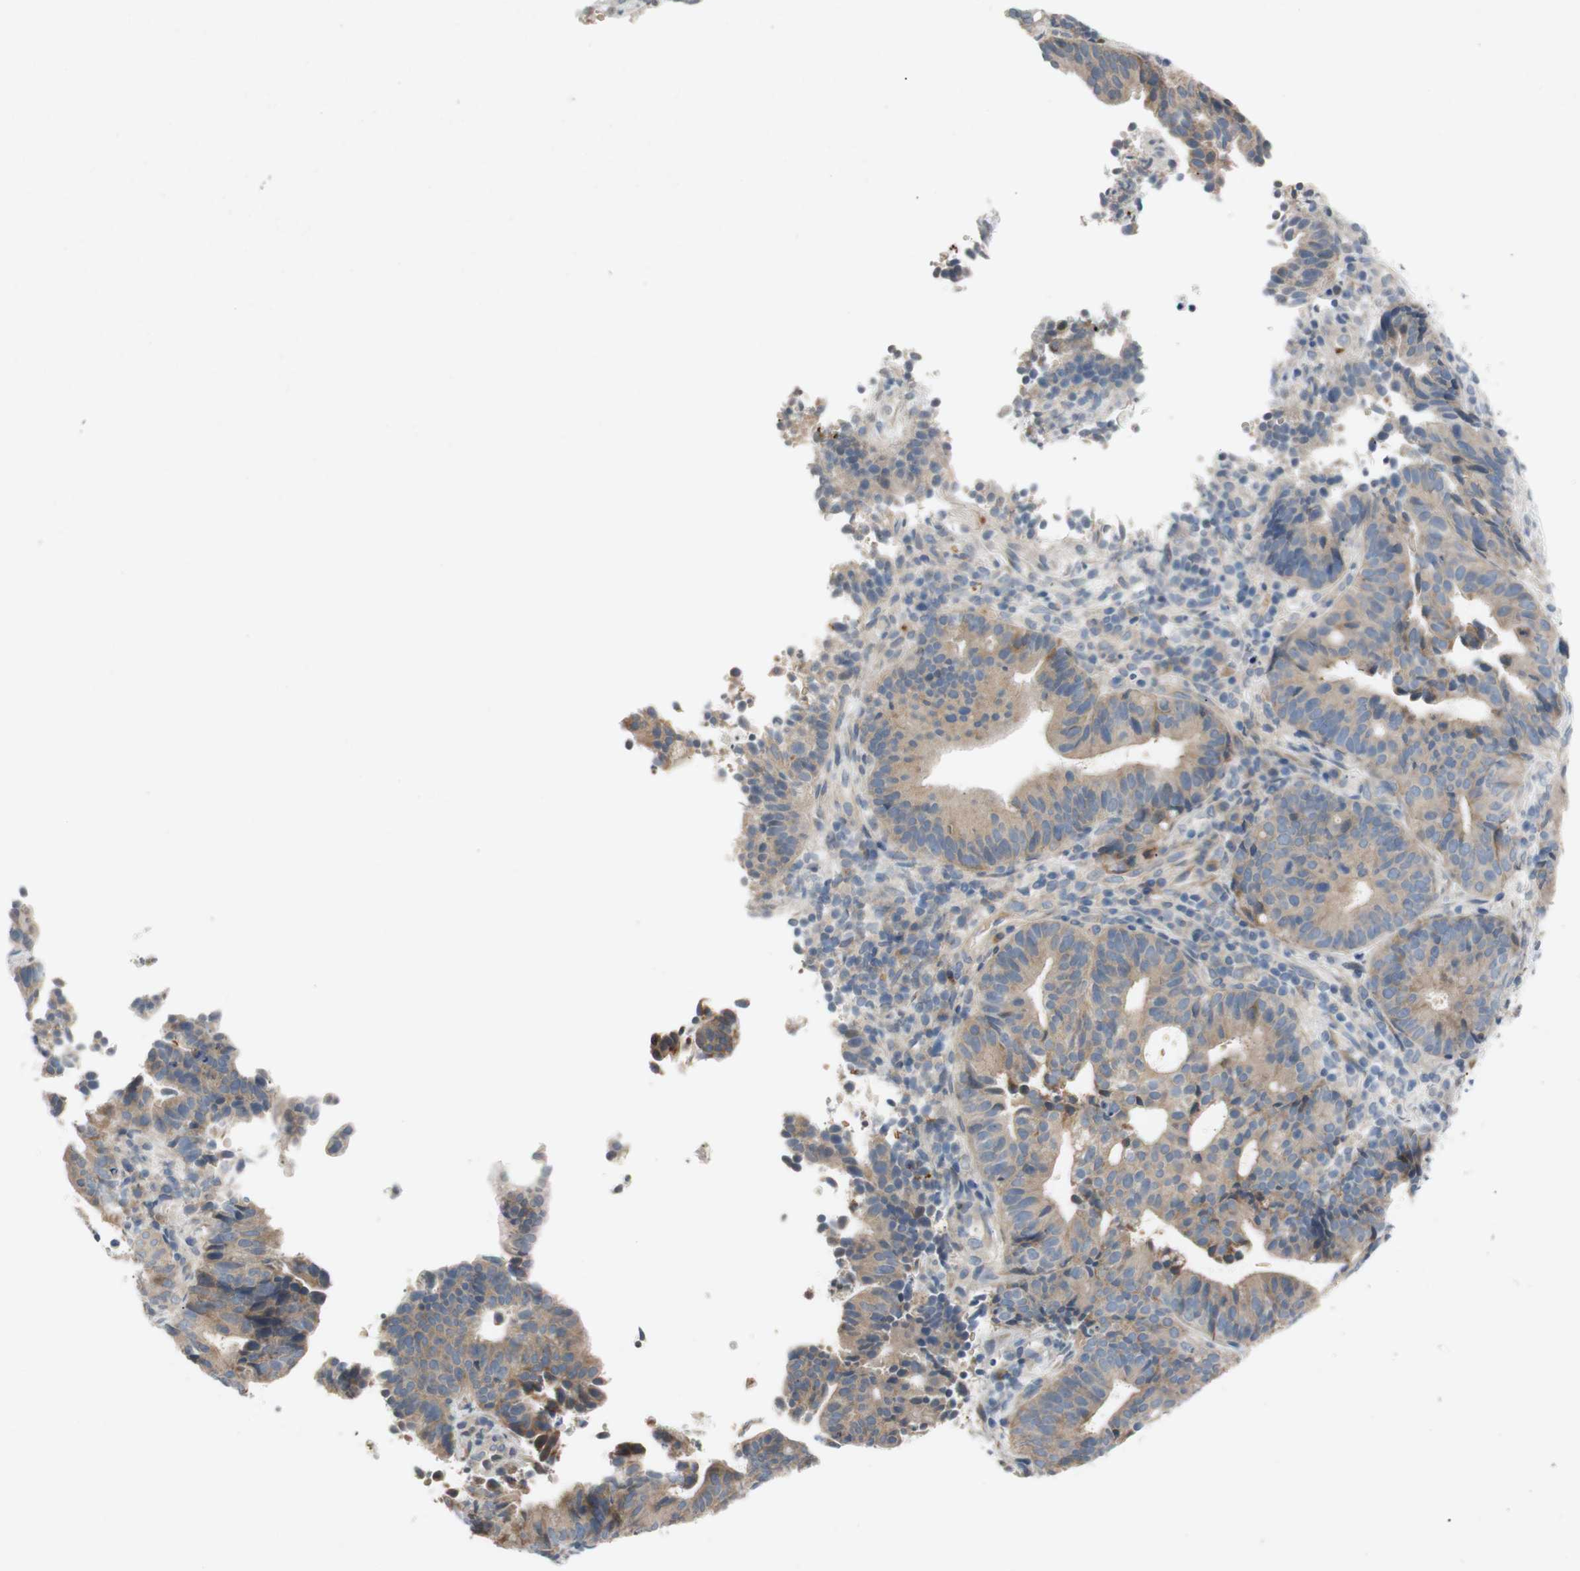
{"staining": {"intensity": "weak", "quantity": ">75%", "location": "cytoplasmic/membranous"}, "tissue": "endometrial cancer", "cell_type": "Tumor cells", "image_type": "cancer", "snomed": [{"axis": "morphology", "description": "Adenocarcinoma, NOS"}, {"axis": "topography", "description": "Uterus"}], "caption": "Approximately >75% of tumor cells in human endometrial cancer (adenocarcinoma) display weak cytoplasmic/membranous protein staining as visualized by brown immunohistochemical staining.", "gene": "ADD2", "patient": {"sex": "female", "age": 83}}